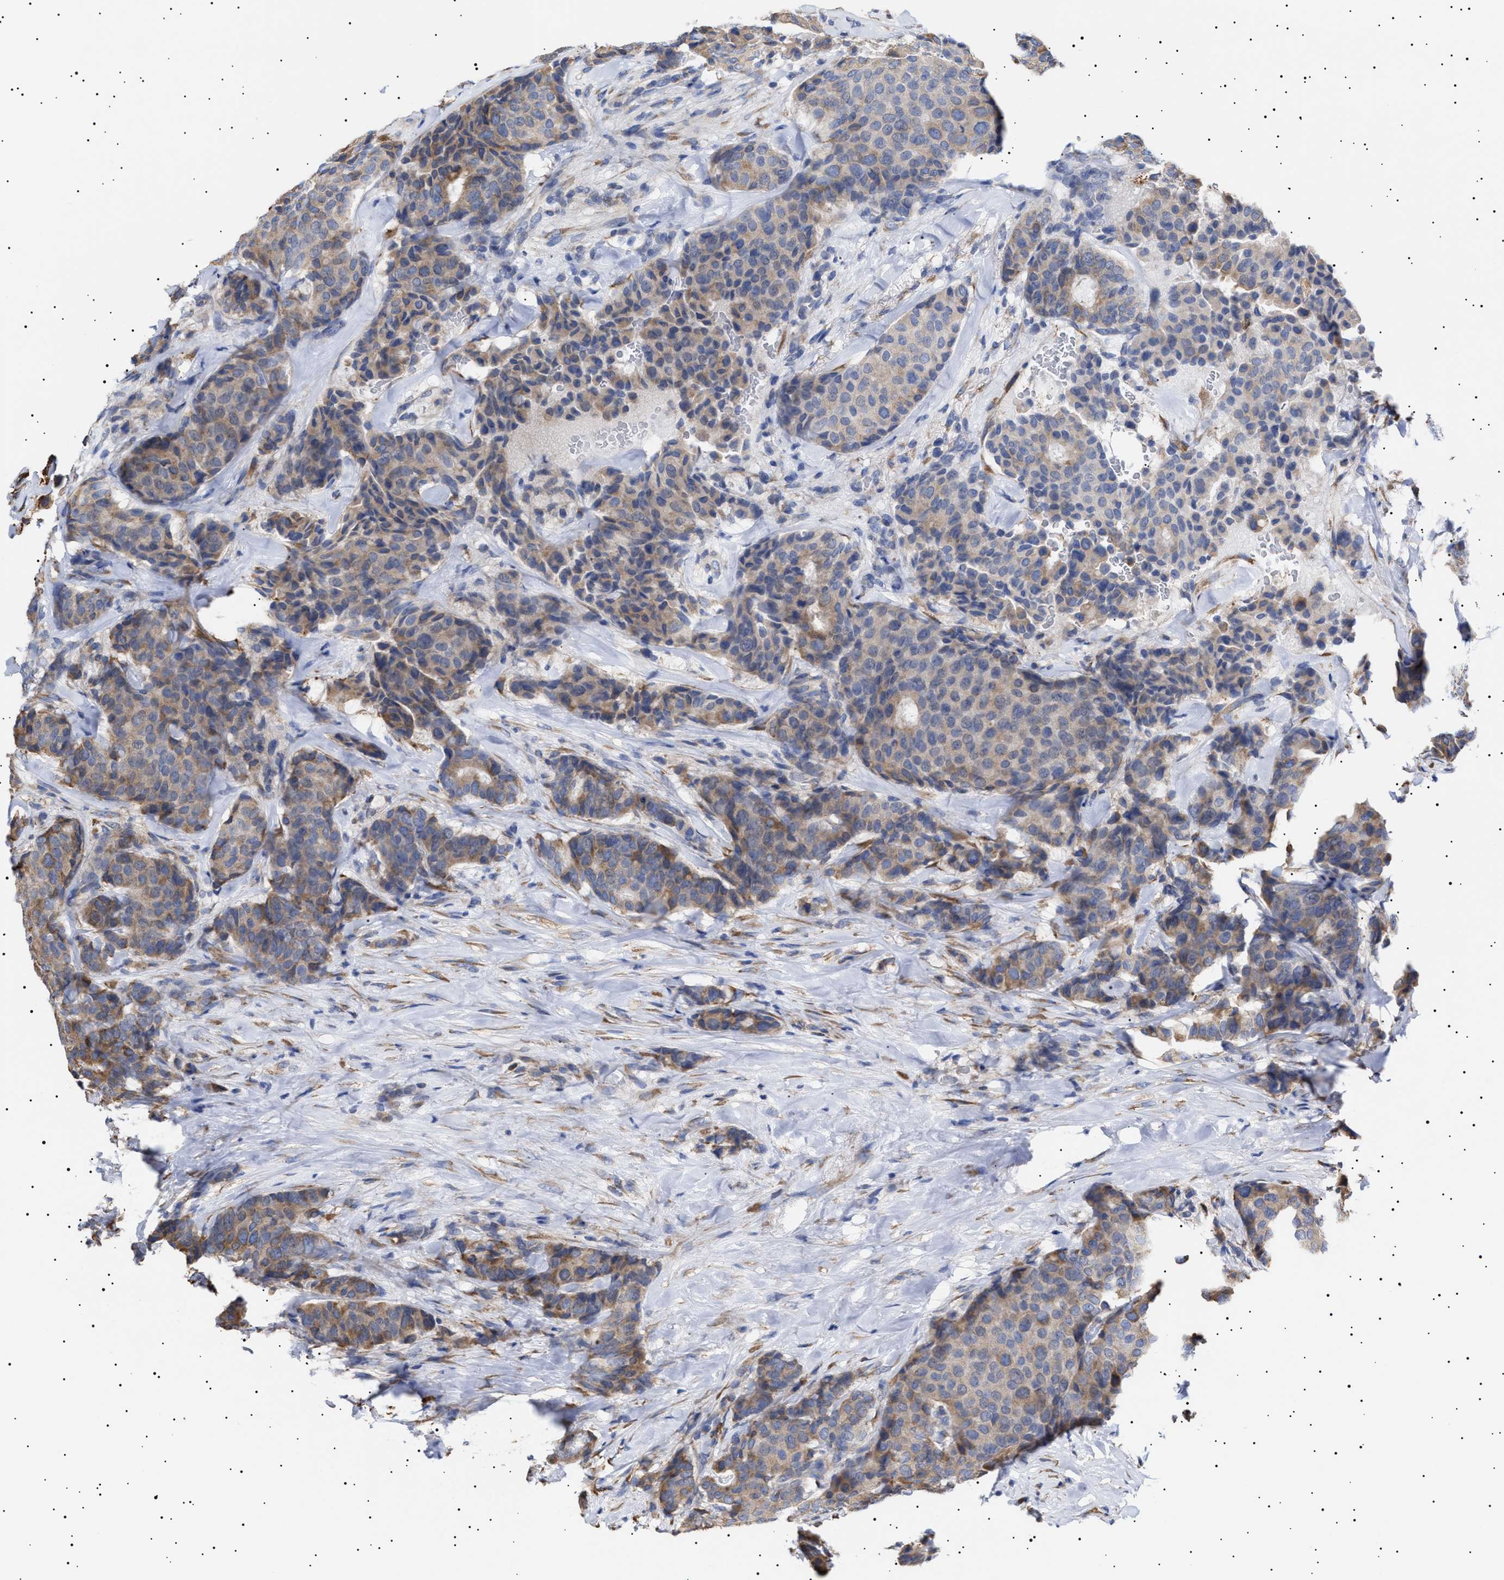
{"staining": {"intensity": "weak", "quantity": ">75%", "location": "cytoplasmic/membranous"}, "tissue": "breast cancer", "cell_type": "Tumor cells", "image_type": "cancer", "snomed": [{"axis": "morphology", "description": "Duct carcinoma"}, {"axis": "topography", "description": "Breast"}], "caption": "DAB (3,3'-diaminobenzidine) immunohistochemical staining of human invasive ductal carcinoma (breast) exhibits weak cytoplasmic/membranous protein expression in about >75% of tumor cells. (brown staining indicates protein expression, while blue staining denotes nuclei).", "gene": "ERCC6L2", "patient": {"sex": "female", "age": 75}}